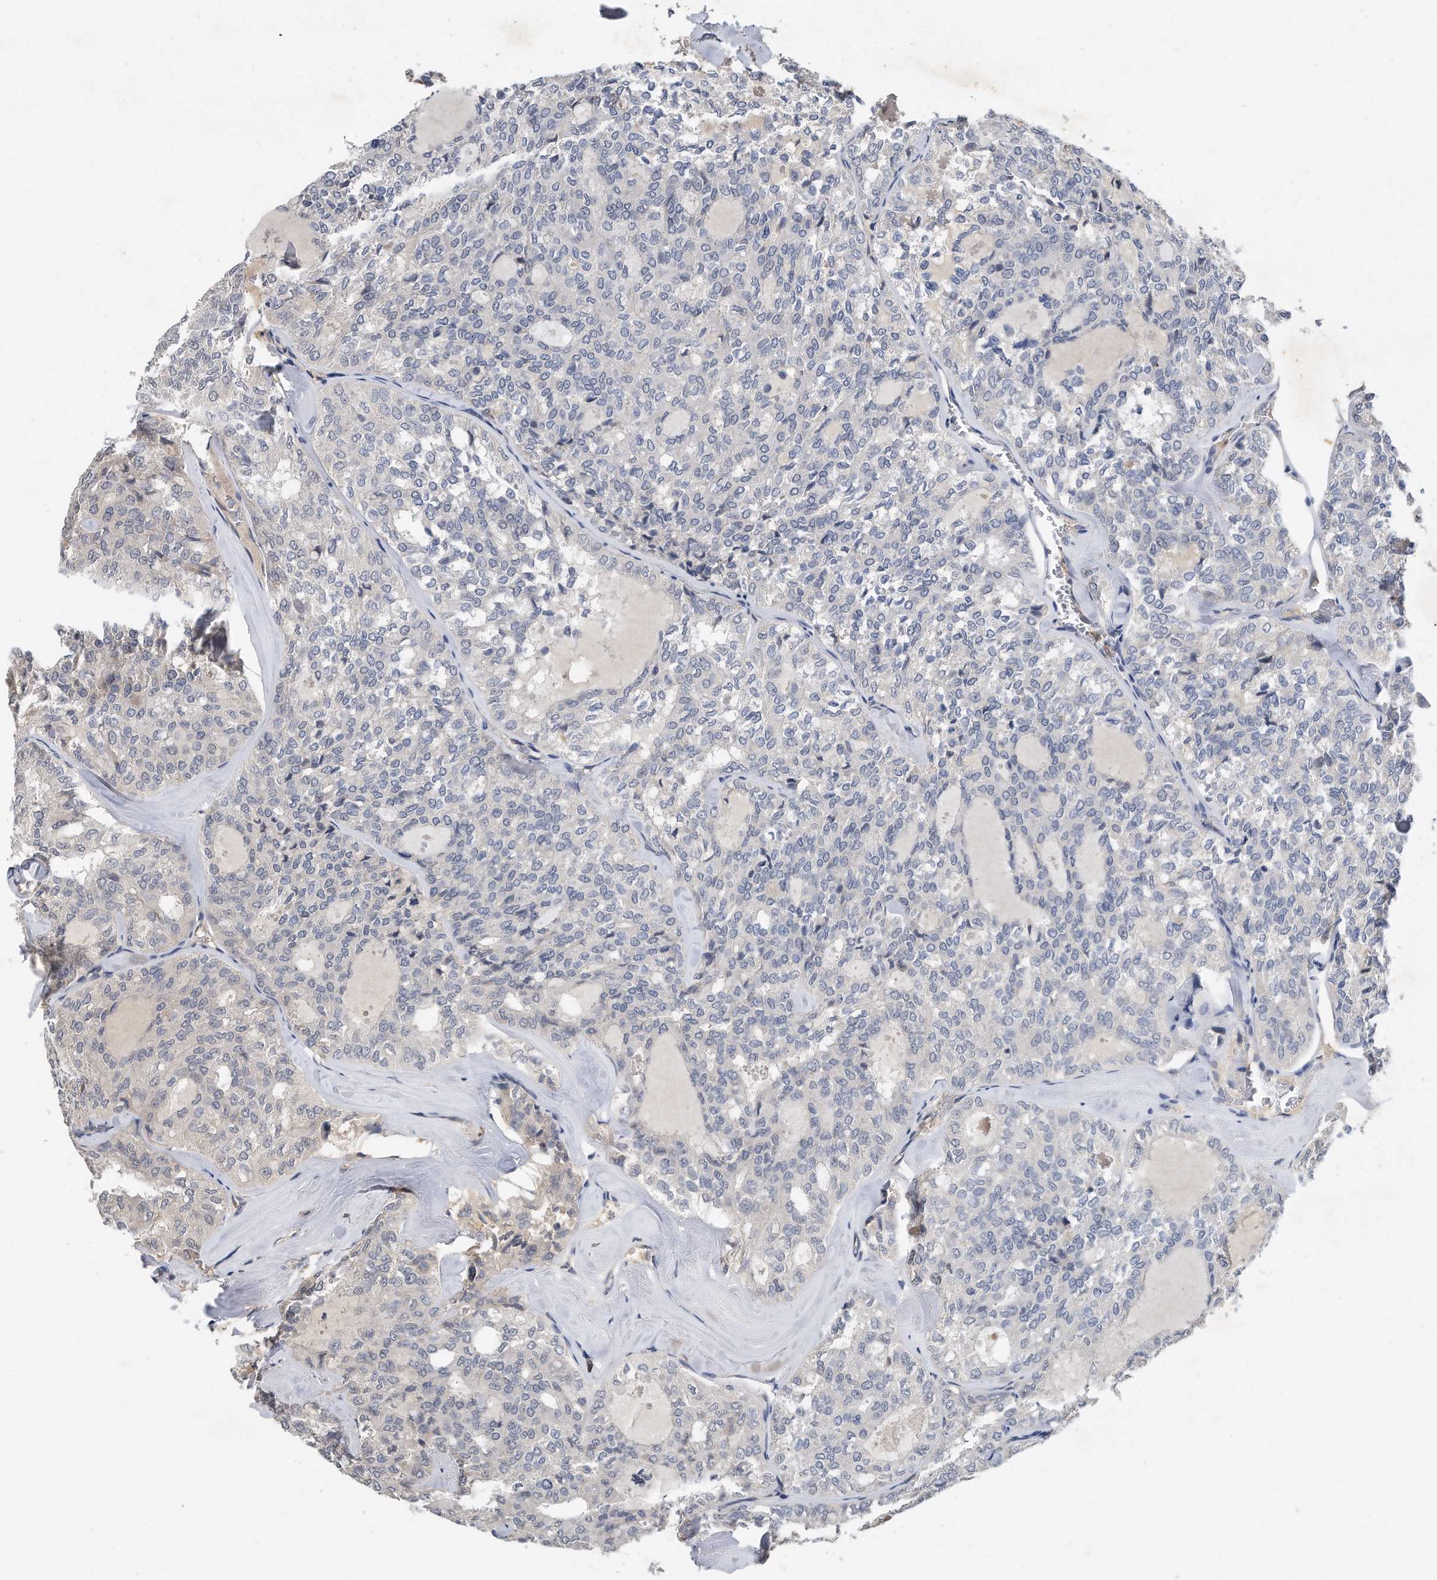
{"staining": {"intensity": "negative", "quantity": "none", "location": "none"}, "tissue": "thyroid cancer", "cell_type": "Tumor cells", "image_type": "cancer", "snomed": [{"axis": "morphology", "description": "Follicular adenoma carcinoma, NOS"}, {"axis": "topography", "description": "Thyroid gland"}], "caption": "Micrograph shows no protein positivity in tumor cells of thyroid cancer tissue. Brightfield microscopy of immunohistochemistry stained with DAB (brown) and hematoxylin (blue), captured at high magnification.", "gene": "HOMER3", "patient": {"sex": "male", "age": 75}}